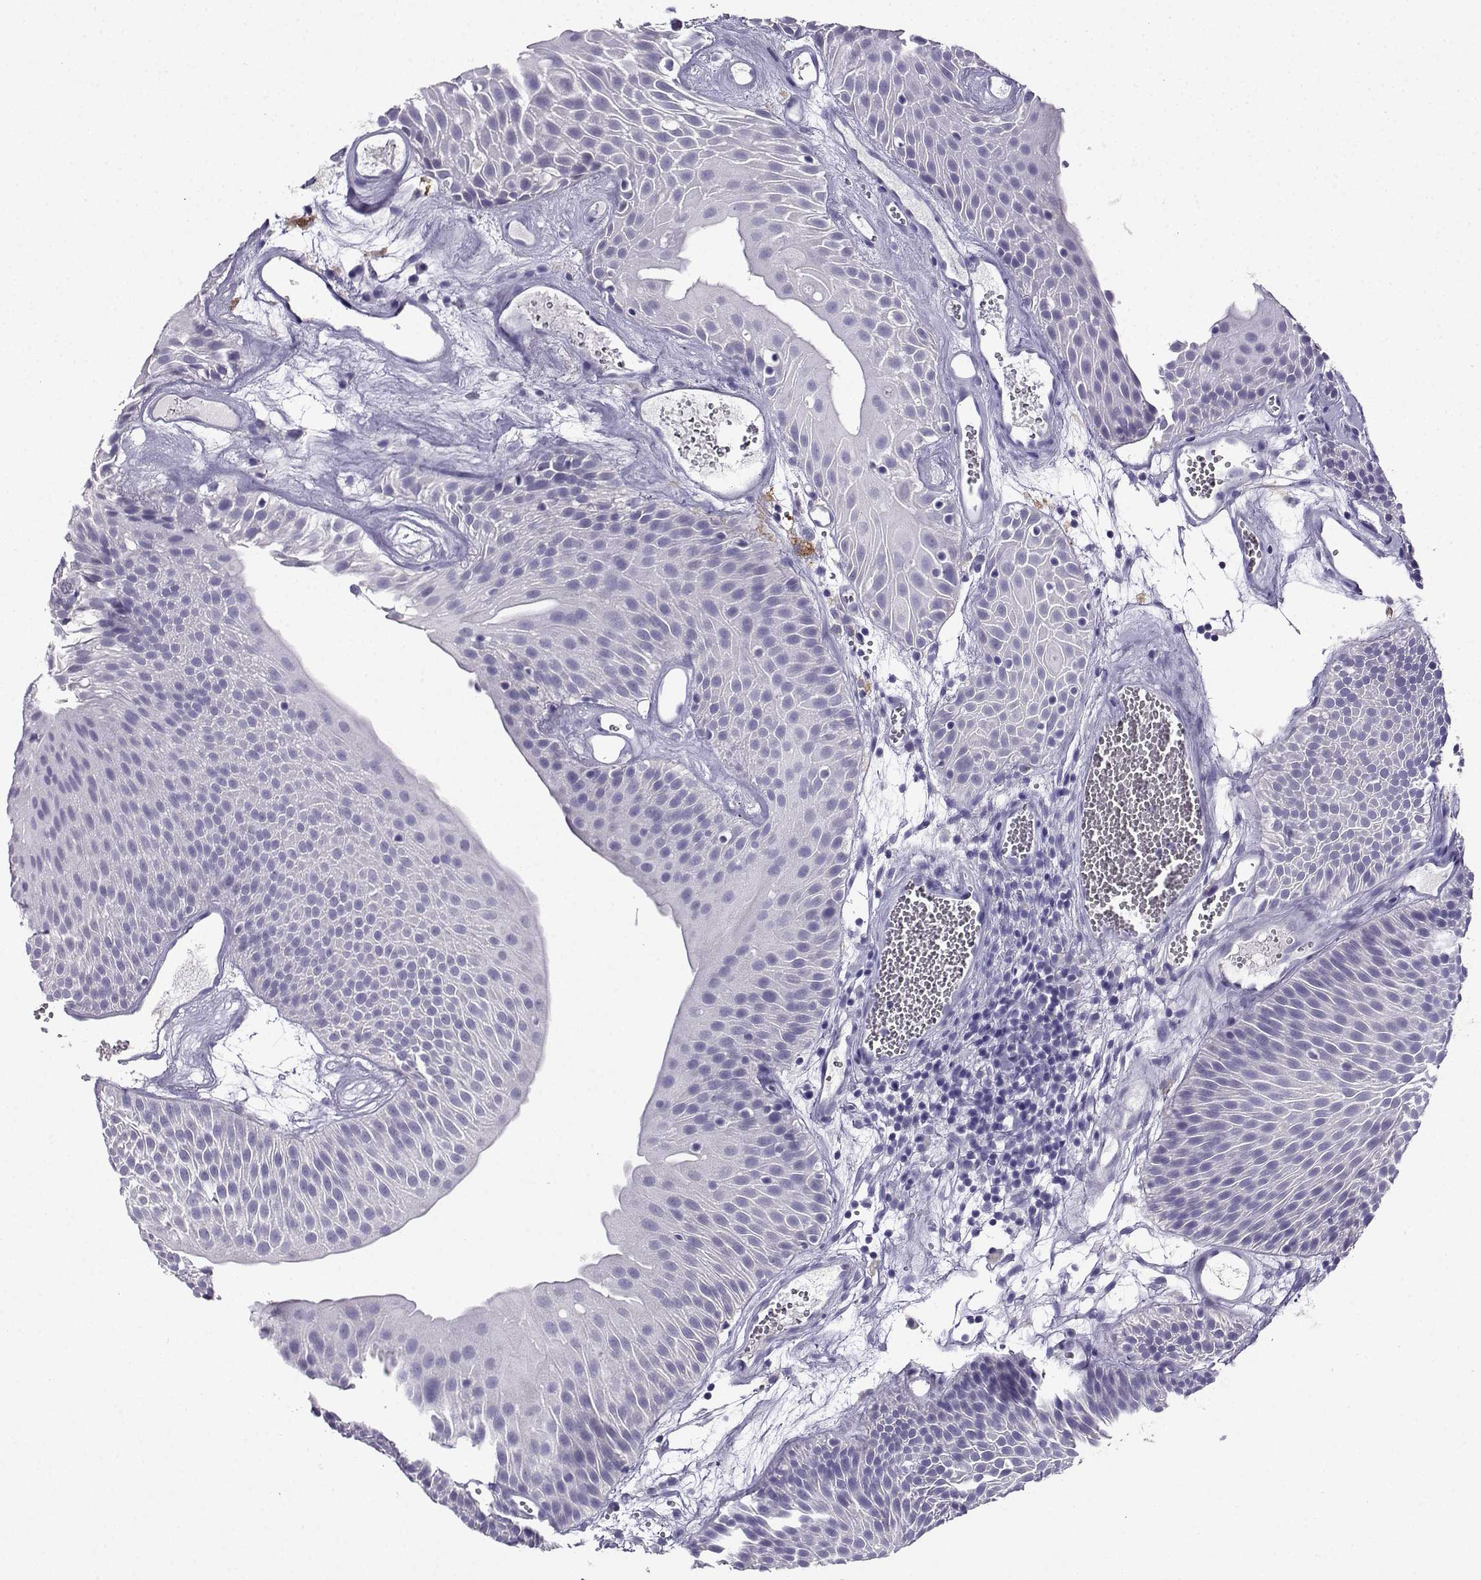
{"staining": {"intensity": "negative", "quantity": "none", "location": "none"}, "tissue": "urothelial cancer", "cell_type": "Tumor cells", "image_type": "cancer", "snomed": [{"axis": "morphology", "description": "Urothelial carcinoma, Low grade"}, {"axis": "topography", "description": "Urinary bladder"}], "caption": "Protein analysis of urothelial carcinoma (low-grade) shows no significant expression in tumor cells. The staining is performed using DAB brown chromogen with nuclei counter-stained in using hematoxylin.", "gene": "LINGO1", "patient": {"sex": "male", "age": 52}}